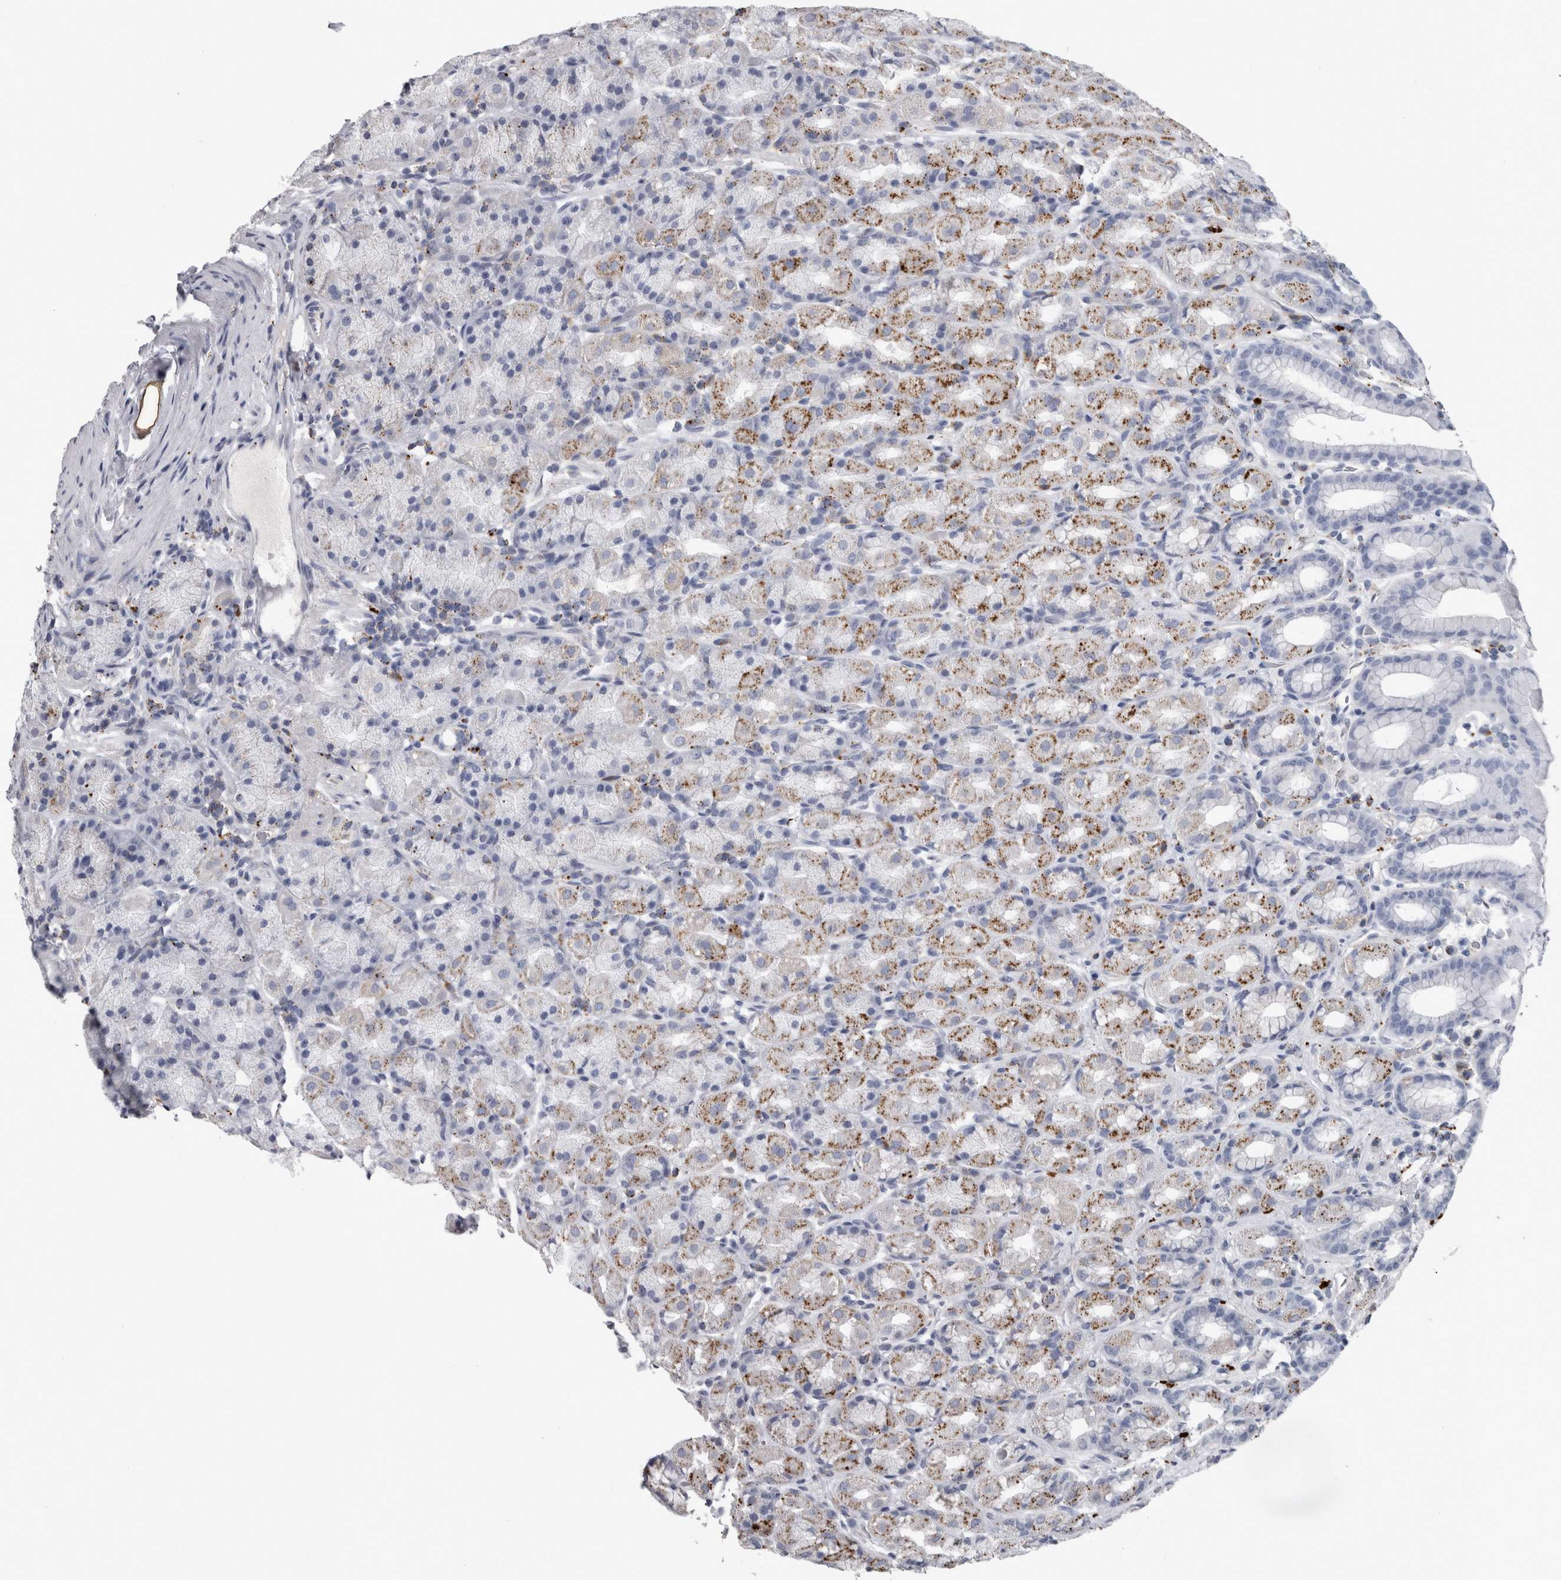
{"staining": {"intensity": "moderate", "quantity": "<25%", "location": "cytoplasmic/membranous"}, "tissue": "stomach", "cell_type": "Glandular cells", "image_type": "normal", "snomed": [{"axis": "morphology", "description": "Normal tissue, NOS"}, {"axis": "topography", "description": "Stomach, upper"}], "caption": "Moderate cytoplasmic/membranous staining for a protein is seen in about <25% of glandular cells of unremarkable stomach using immunohistochemistry (IHC).", "gene": "DPP7", "patient": {"sex": "male", "age": 68}}